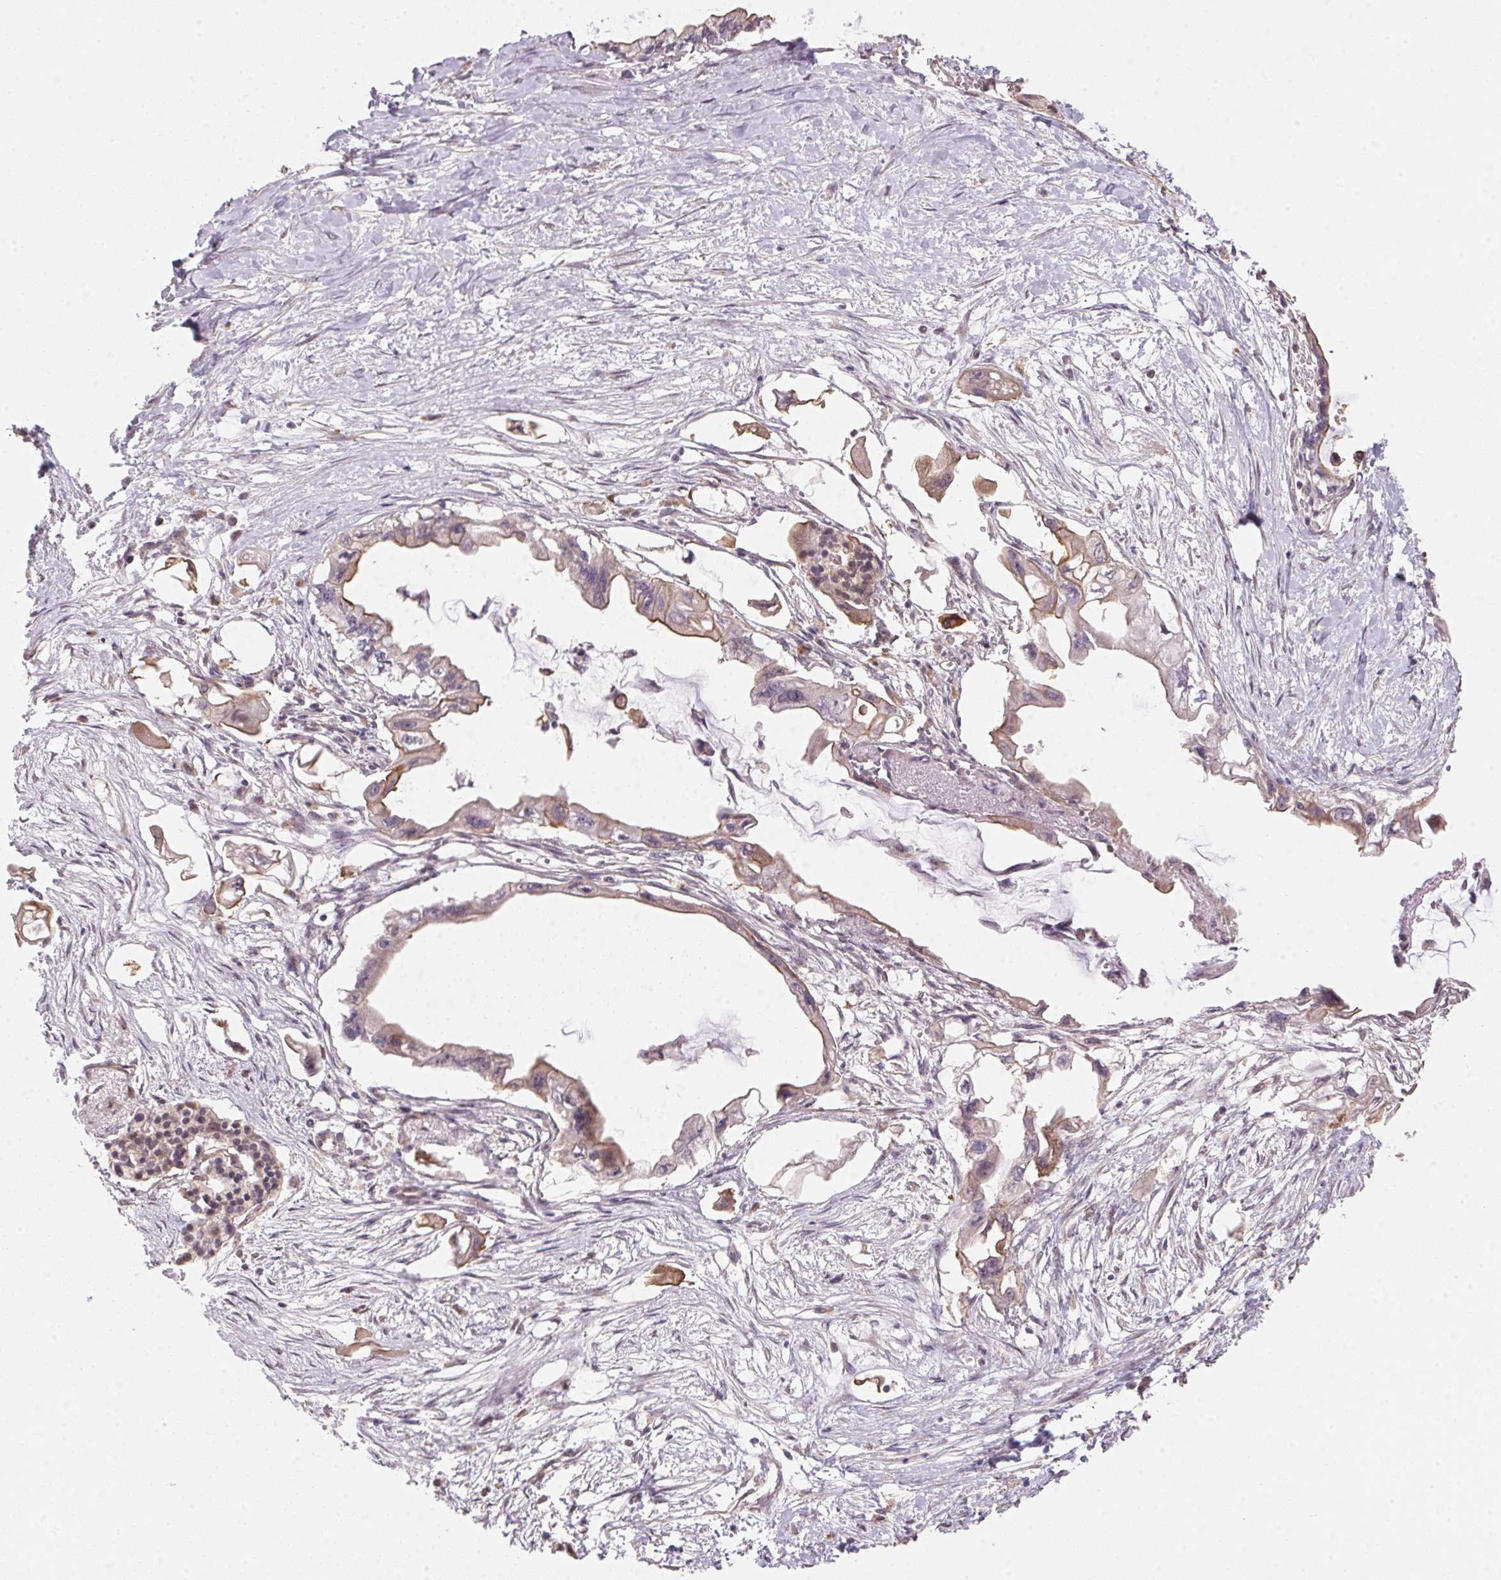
{"staining": {"intensity": "weak", "quantity": "25%-75%", "location": "cytoplasmic/membranous"}, "tissue": "pancreatic cancer", "cell_type": "Tumor cells", "image_type": "cancer", "snomed": [{"axis": "morphology", "description": "Adenocarcinoma, NOS"}, {"axis": "topography", "description": "Pancreas"}], "caption": "This is an image of IHC staining of pancreatic cancer (adenocarcinoma), which shows weak staining in the cytoplasmic/membranous of tumor cells.", "gene": "TMEM222", "patient": {"sex": "male", "age": 61}}